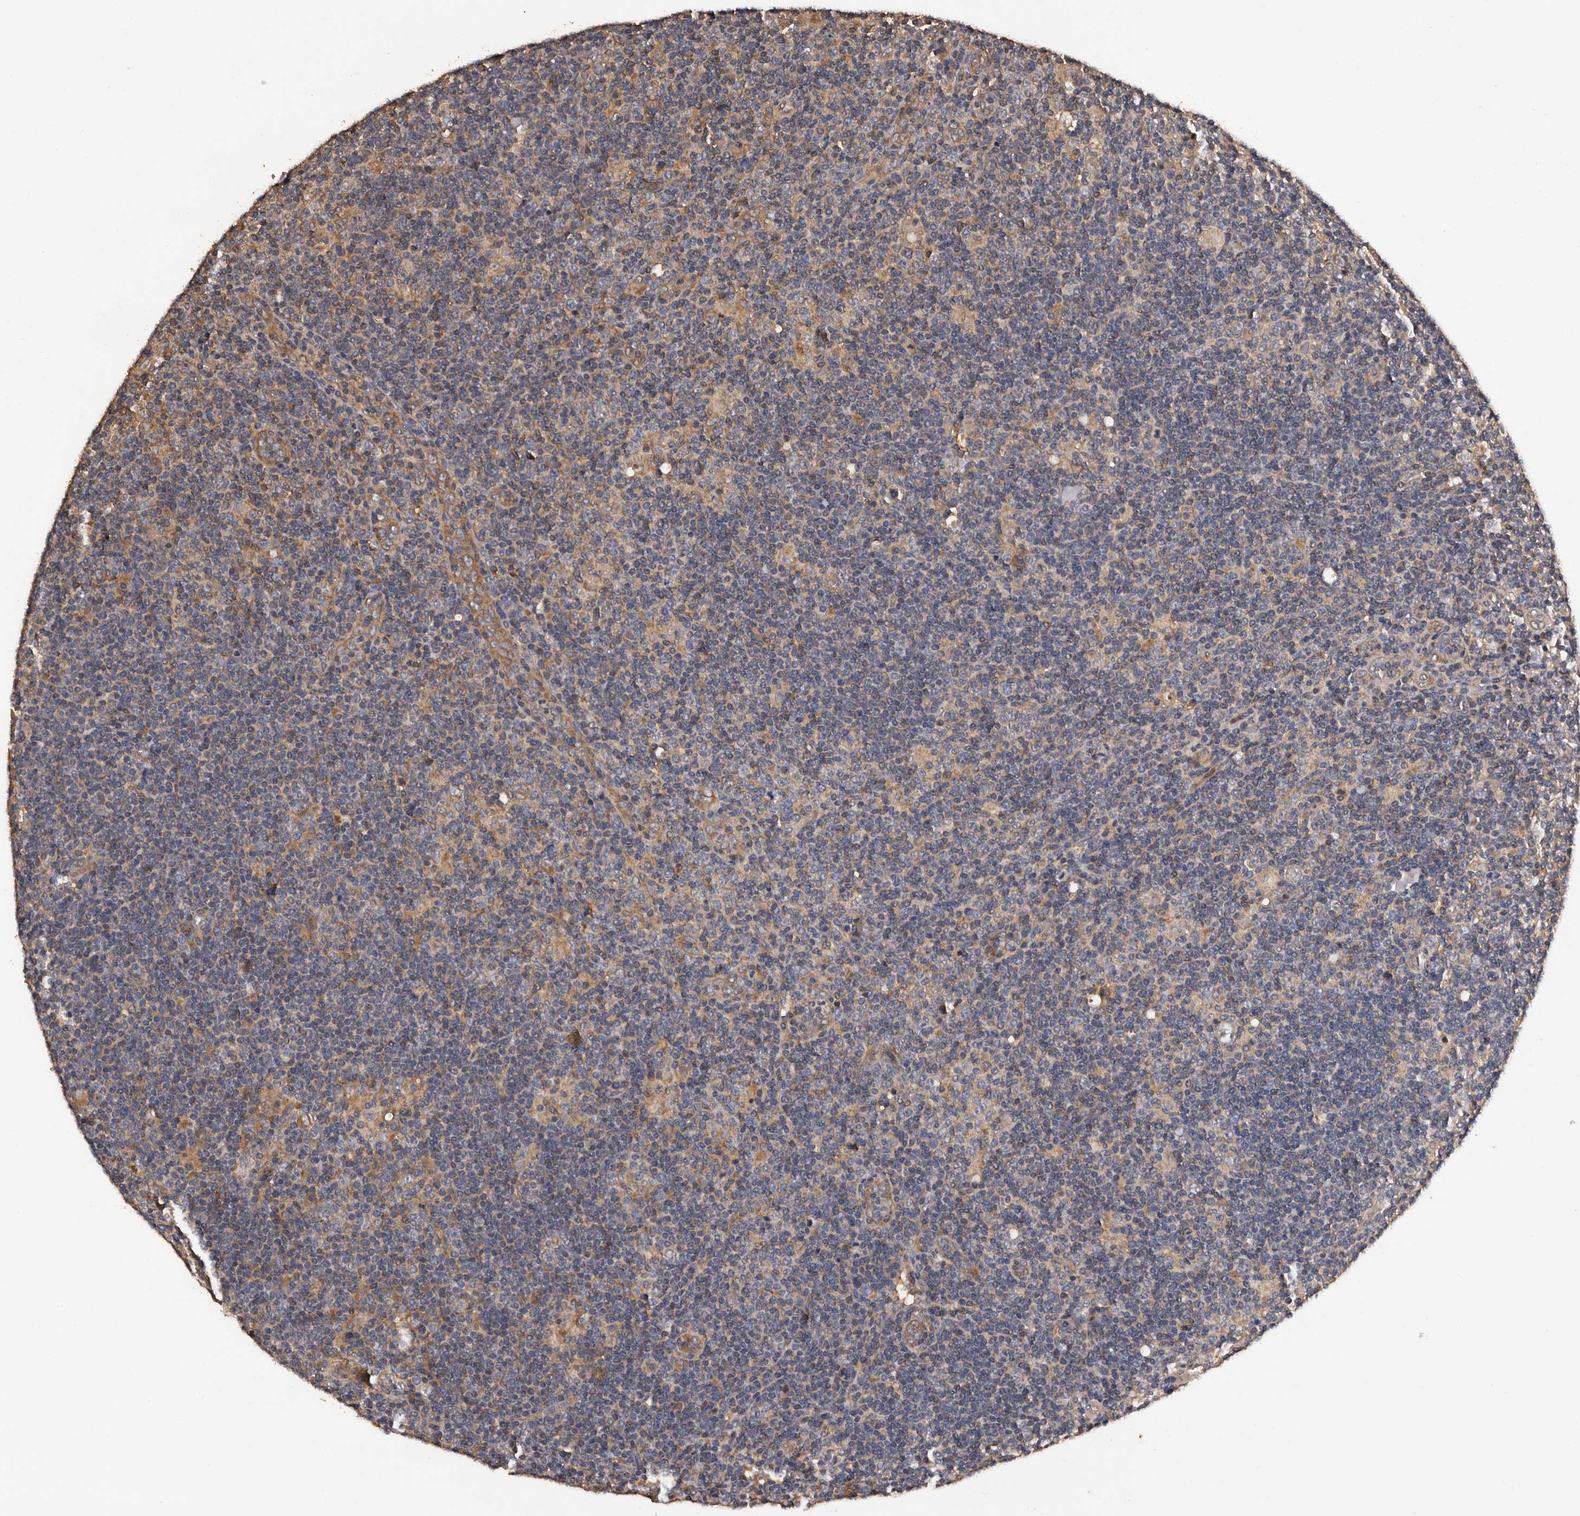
{"staining": {"intensity": "negative", "quantity": "none", "location": "none"}, "tissue": "lymphoma", "cell_type": "Tumor cells", "image_type": "cancer", "snomed": [{"axis": "morphology", "description": "Hodgkin's disease, NOS"}, {"axis": "topography", "description": "Lymph node"}], "caption": "This is an immunohistochemistry (IHC) photomicrograph of human Hodgkin's disease. There is no expression in tumor cells.", "gene": "ADCK5", "patient": {"sex": "female", "age": 57}}